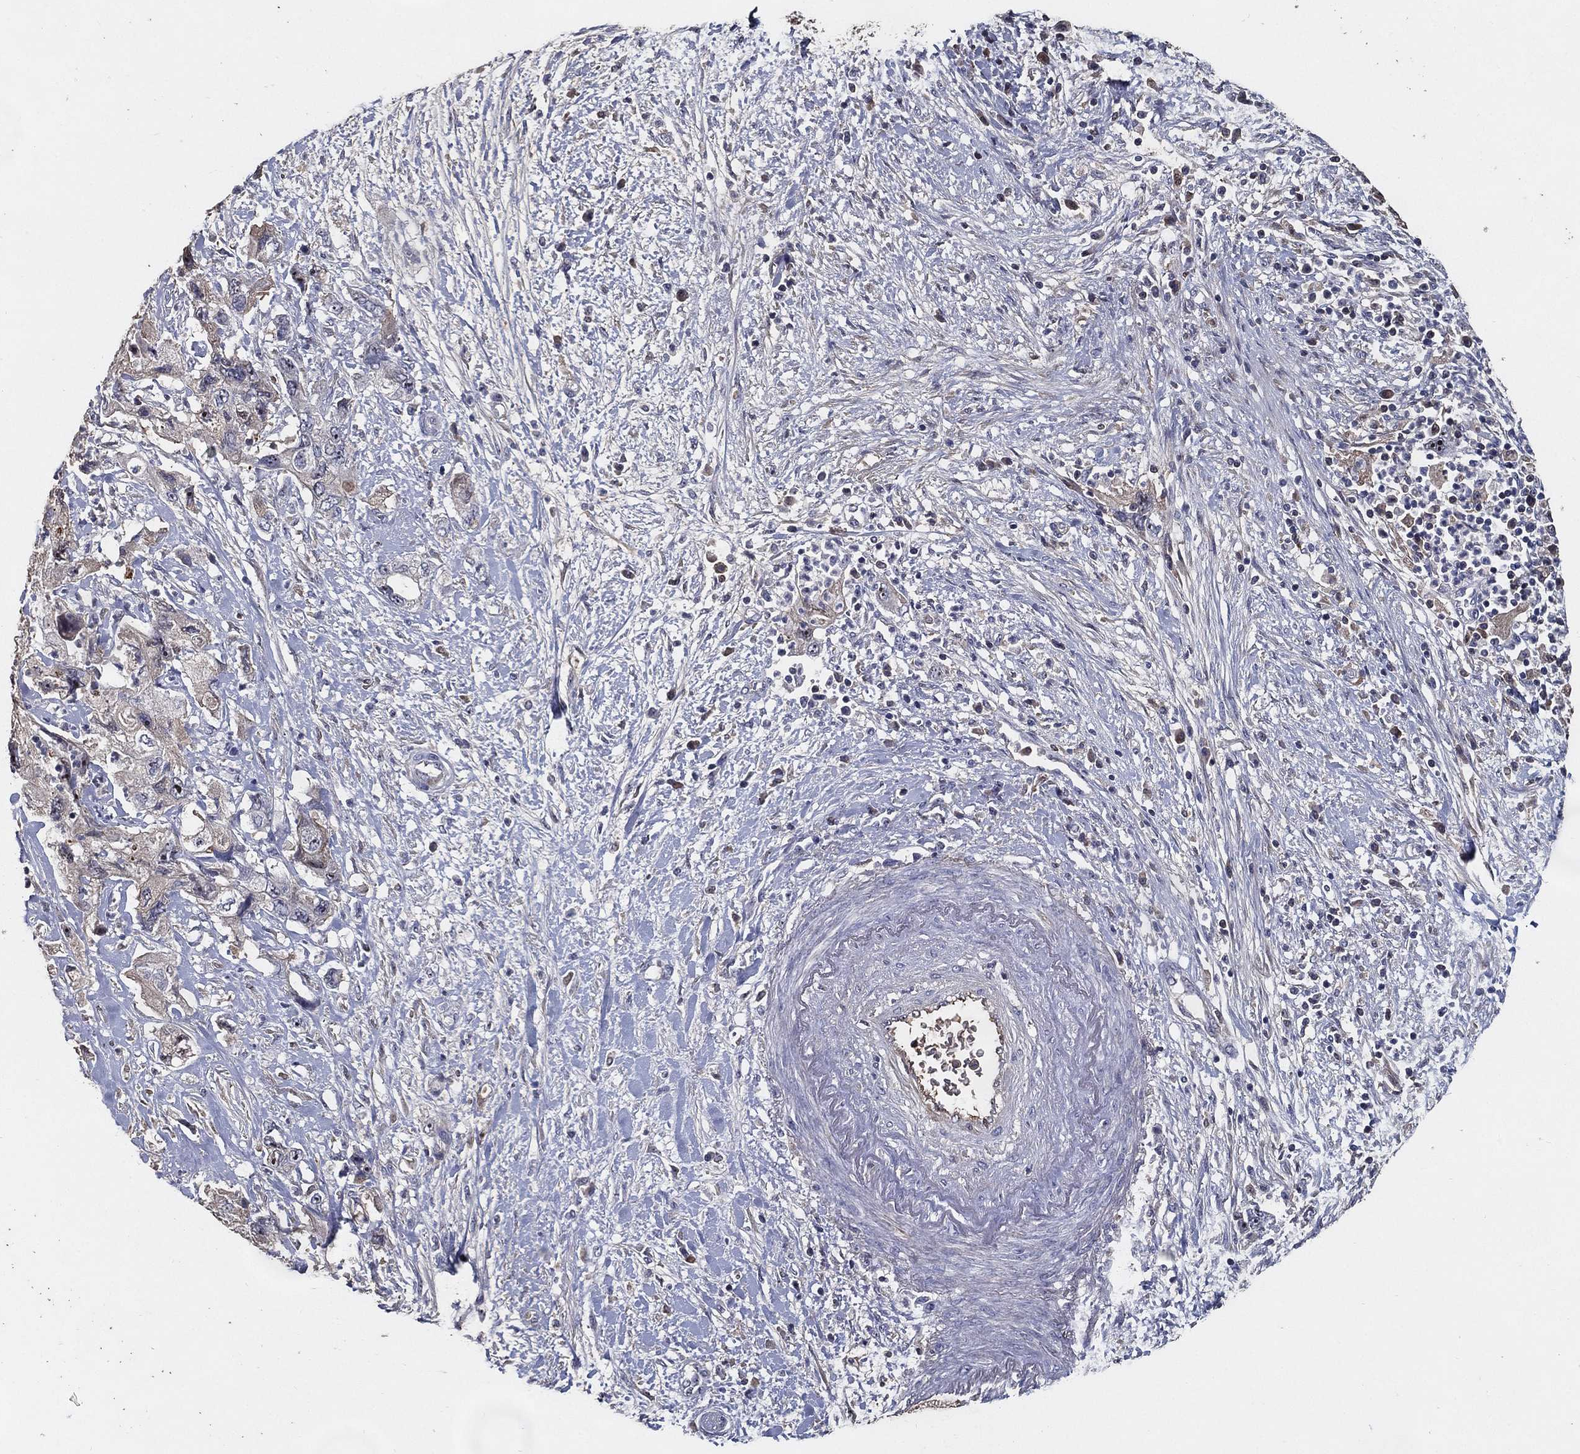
{"staining": {"intensity": "negative", "quantity": "none", "location": "none"}, "tissue": "pancreatic cancer", "cell_type": "Tumor cells", "image_type": "cancer", "snomed": [{"axis": "morphology", "description": "Adenocarcinoma, NOS"}, {"axis": "topography", "description": "Pancreas"}], "caption": "Tumor cells show no significant protein staining in adenocarcinoma (pancreatic).", "gene": "EFNA1", "patient": {"sex": "female", "age": 73}}